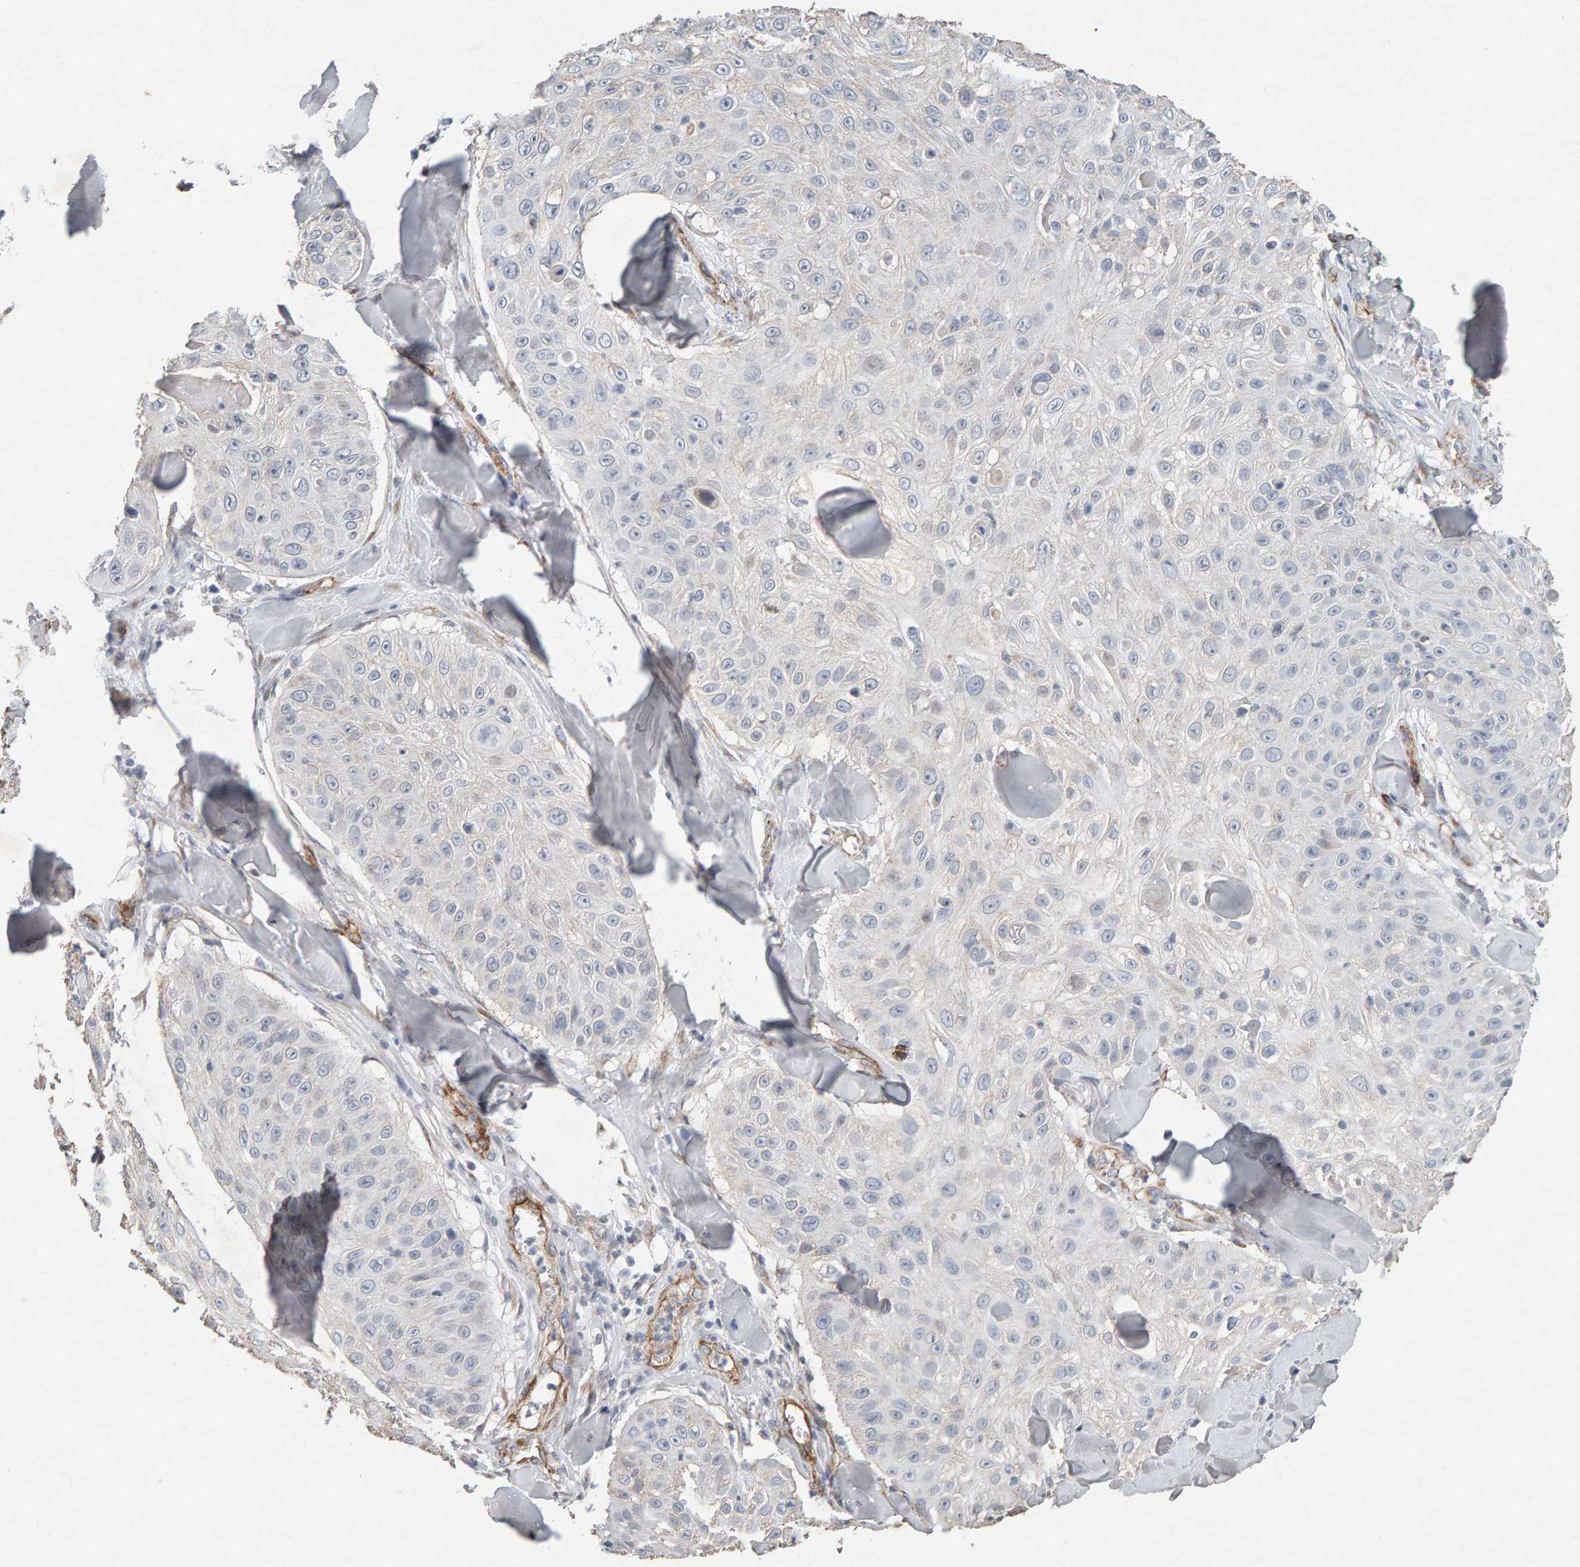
{"staining": {"intensity": "negative", "quantity": "none", "location": "none"}, "tissue": "skin cancer", "cell_type": "Tumor cells", "image_type": "cancer", "snomed": [{"axis": "morphology", "description": "Squamous cell carcinoma, NOS"}, {"axis": "topography", "description": "Skin"}], "caption": "This is an IHC photomicrograph of skin cancer (squamous cell carcinoma). There is no positivity in tumor cells.", "gene": "PTPRM", "patient": {"sex": "male", "age": 86}}